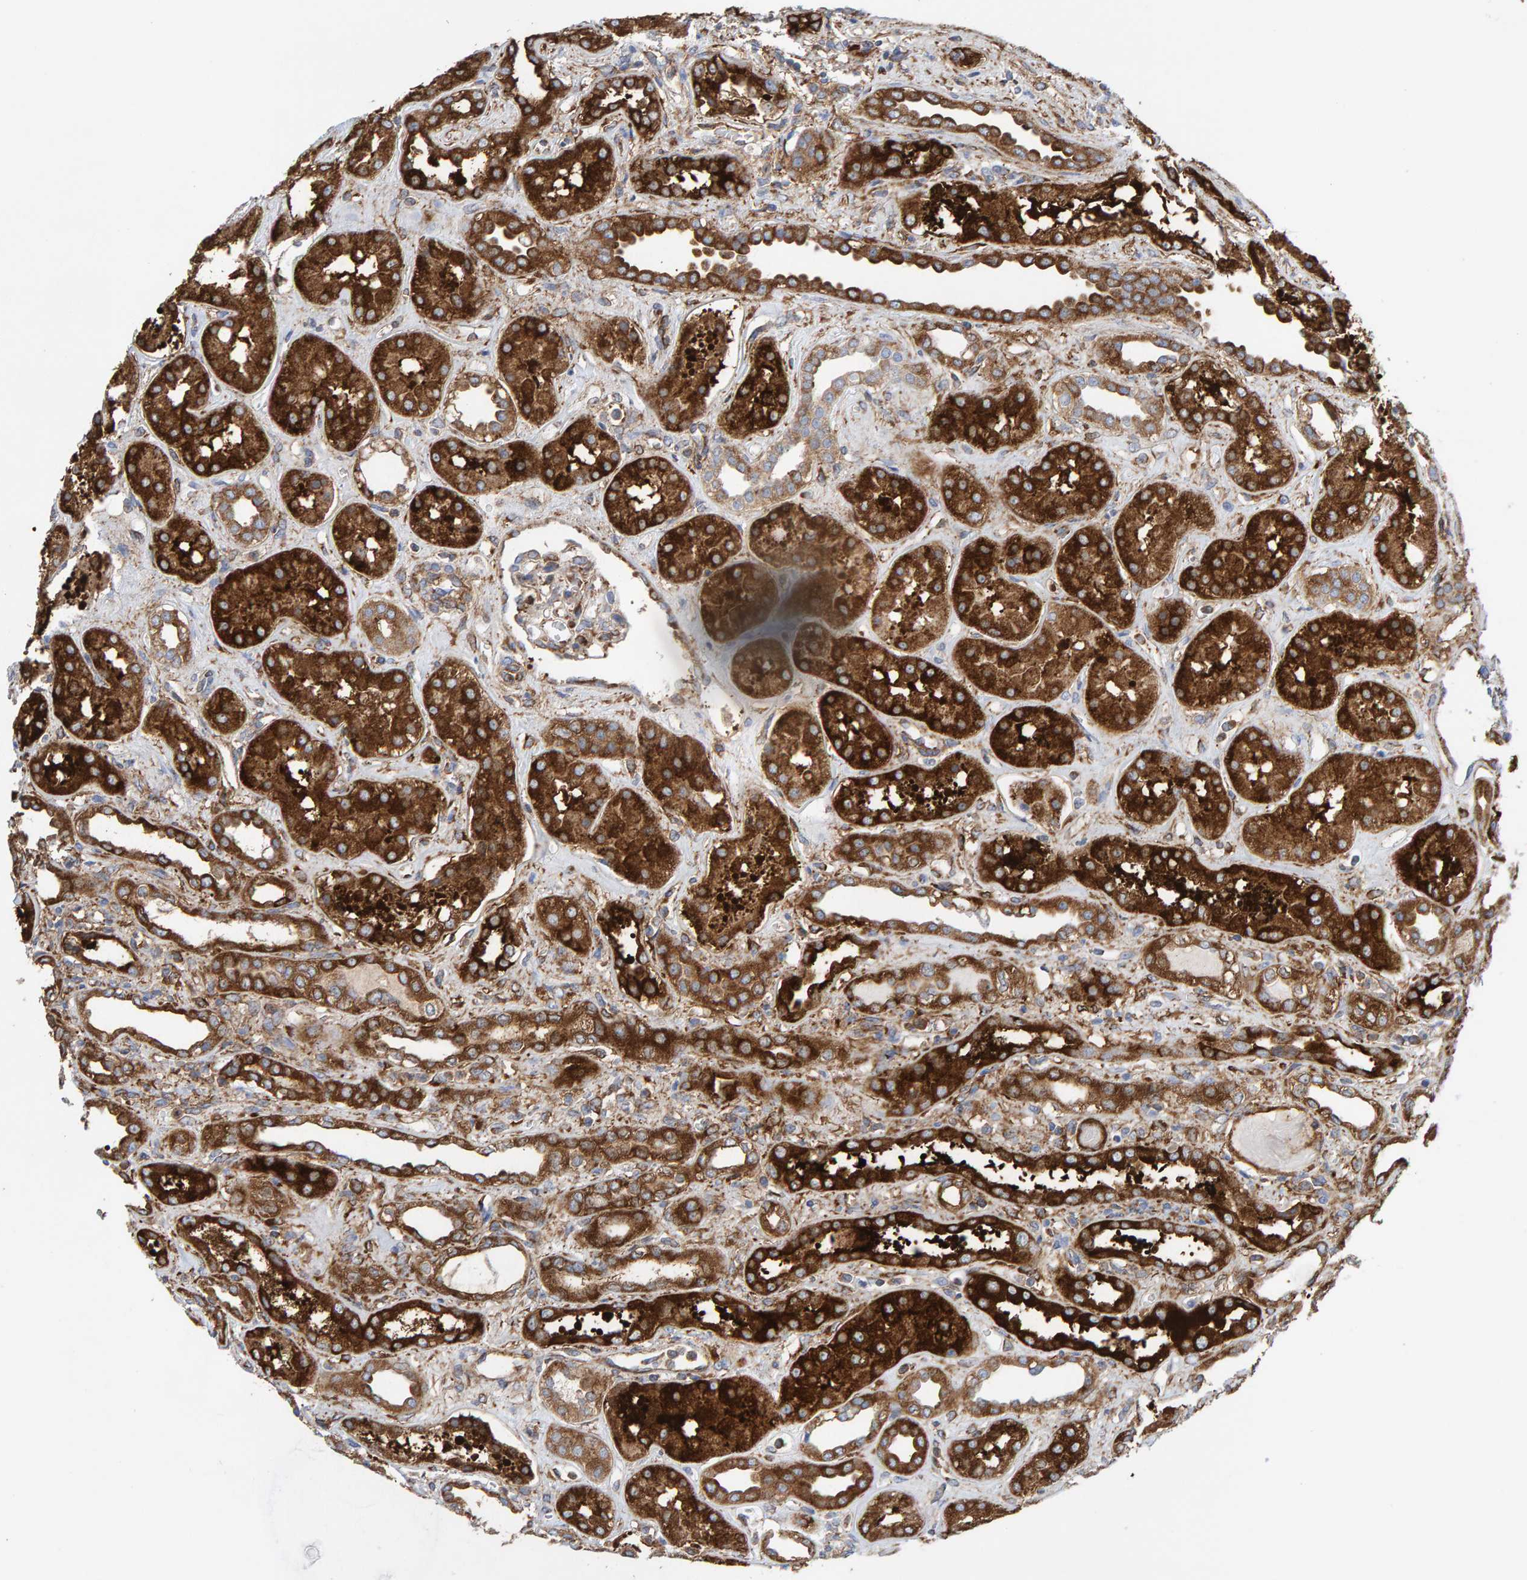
{"staining": {"intensity": "moderate", "quantity": "<25%", "location": "cytoplasmic/membranous"}, "tissue": "kidney", "cell_type": "Cells in glomeruli", "image_type": "normal", "snomed": [{"axis": "morphology", "description": "Normal tissue, NOS"}, {"axis": "topography", "description": "Kidney"}], "caption": "The photomicrograph reveals immunohistochemical staining of unremarkable kidney. There is moderate cytoplasmic/membranous staining is seen in about <25% of cells in glomeruli. The staining was performed using DAB, with brown indicating positive protein expression. Nuclei are stained blue with hematoxylin.", "gene": "MVP", "patient": {"sex": "male", "age": 59}}